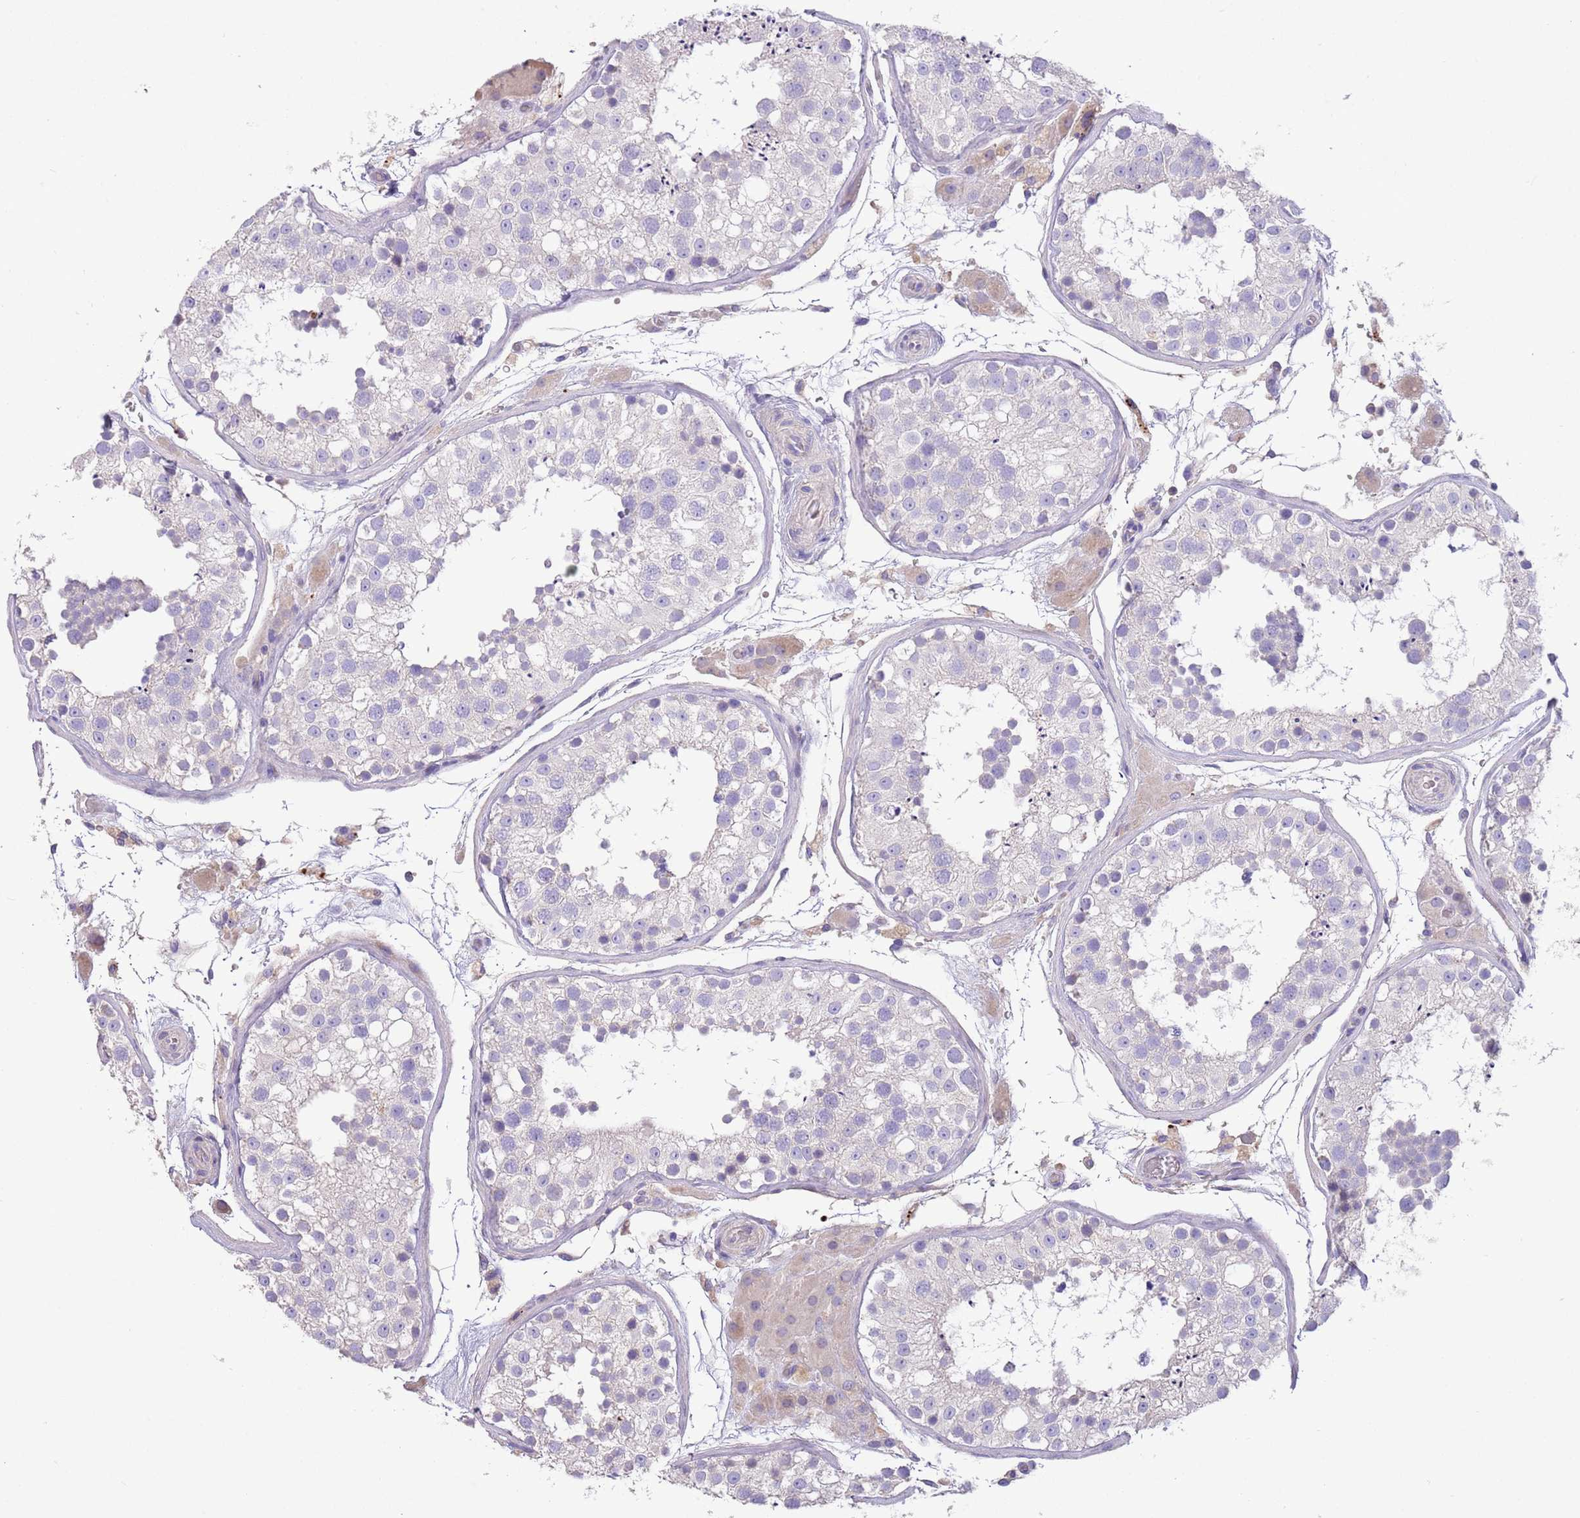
{"staining": {"intensity": "negative", "quantity": "none", "location": "none"}, "tissue": "testis", "cell_type": "Cells in seminiferous ducts", "image_type": "normal", "snomed": [{"axis": "morphology", "description": "Normal tissue, NOS"}, {"axis": "topography", "description": "Testis"}], "caption": "Testis stained for a protein using IHC shows no positivity cells in seminiferous ducts.", "gene": "SFTPA1", "patient": {"sex": "male", "age": 26}}